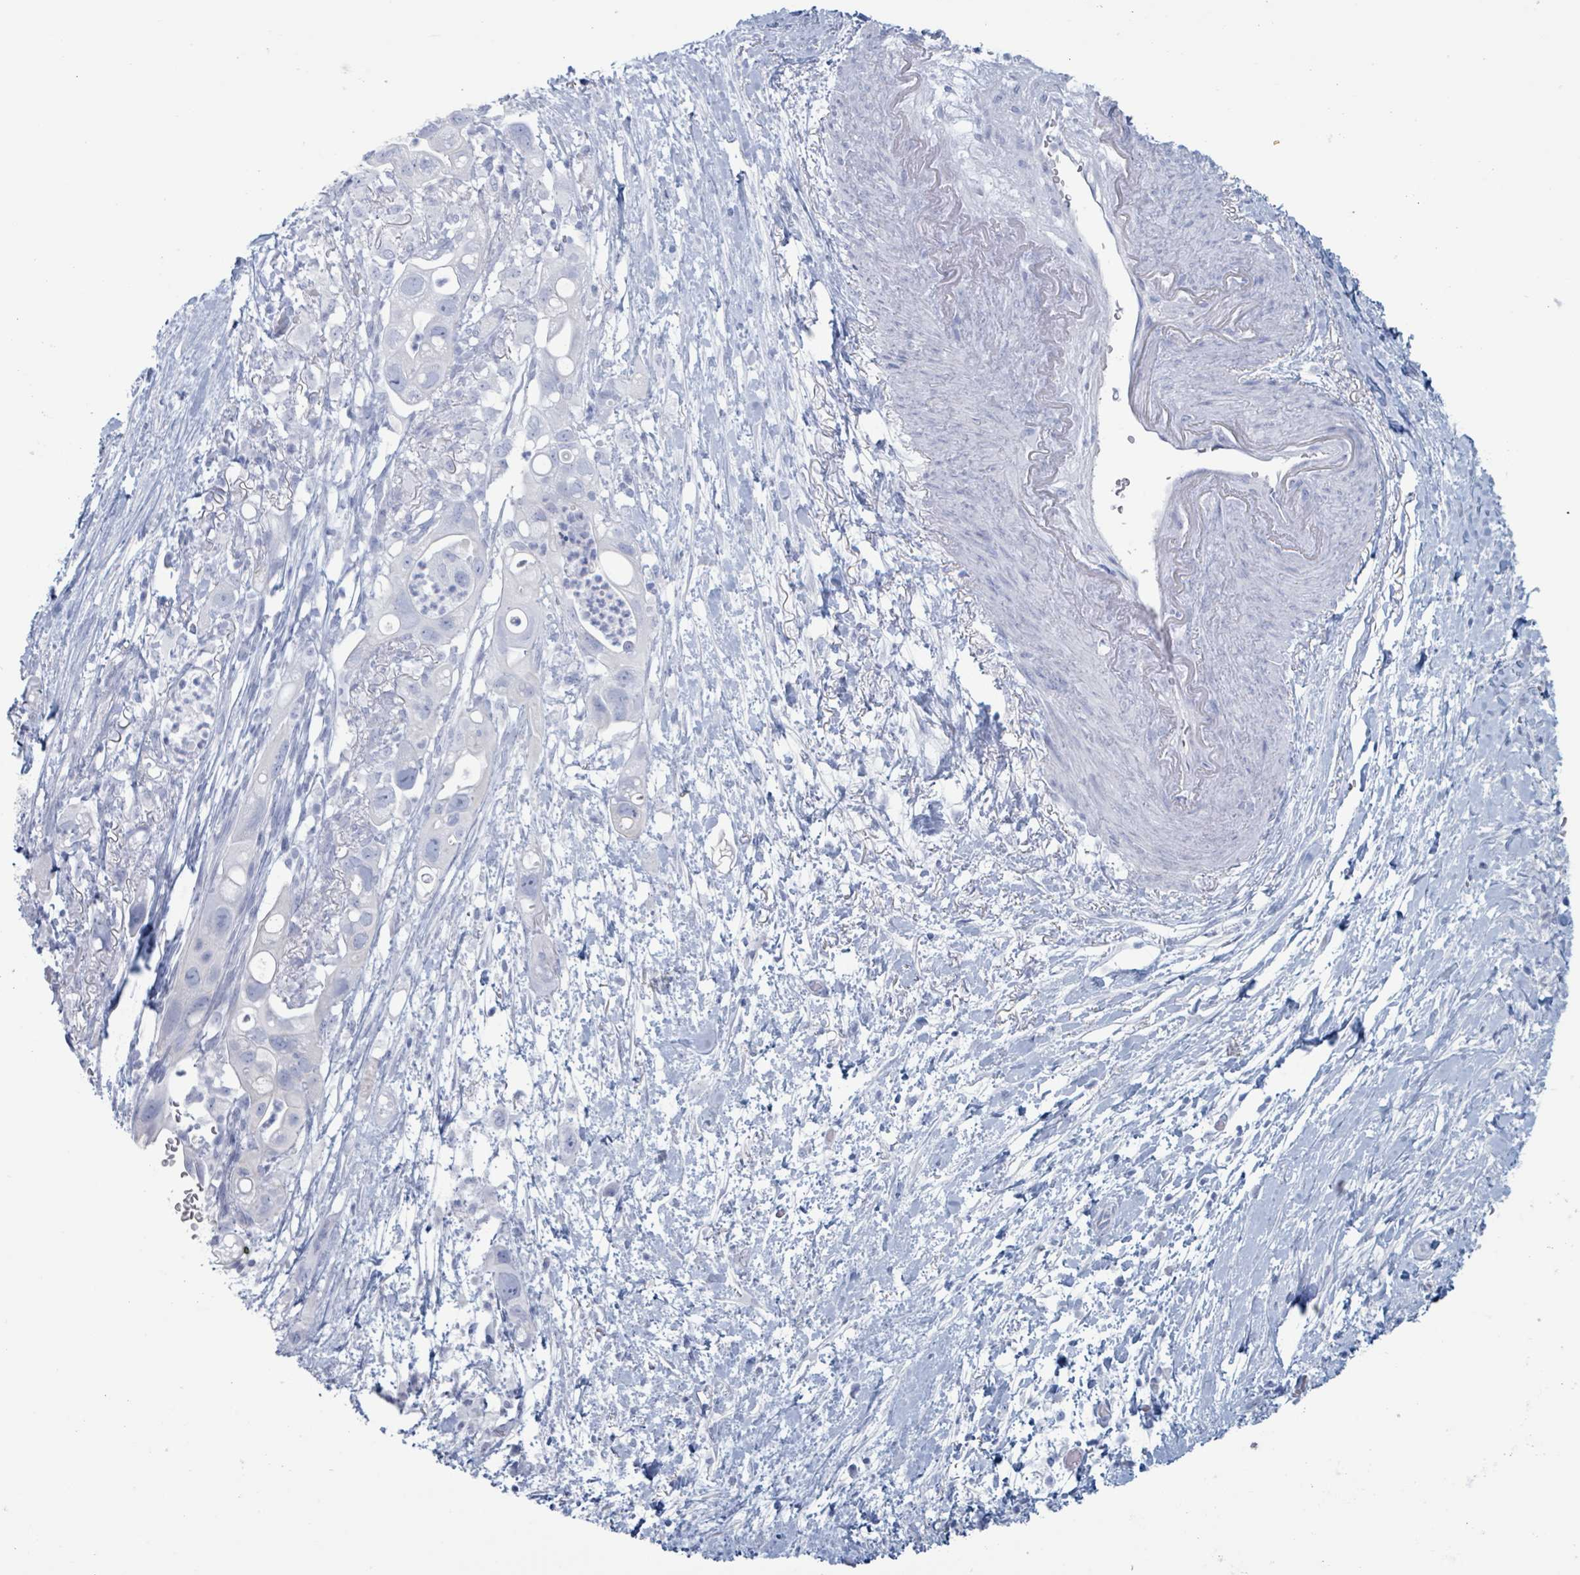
{"staining": {"intensity": "negative", "quantity": "none", "location": "none"}, "tissue": "pancreatic cancer", "cell_type": "Tumor cells", "image_type": "cancer", "snomed": [{"axis": "morphology", "description": "Adenocarcinoma, NOS"}, {"axis": "topography", "description": "Pancreas"}], "caption": "Human pancreatic cancer stained for a protein using immunohistochemistry displays no positivity in tumor cells.", "gene": "KLK4", "patient": {"sex": "female", "age": 72}}